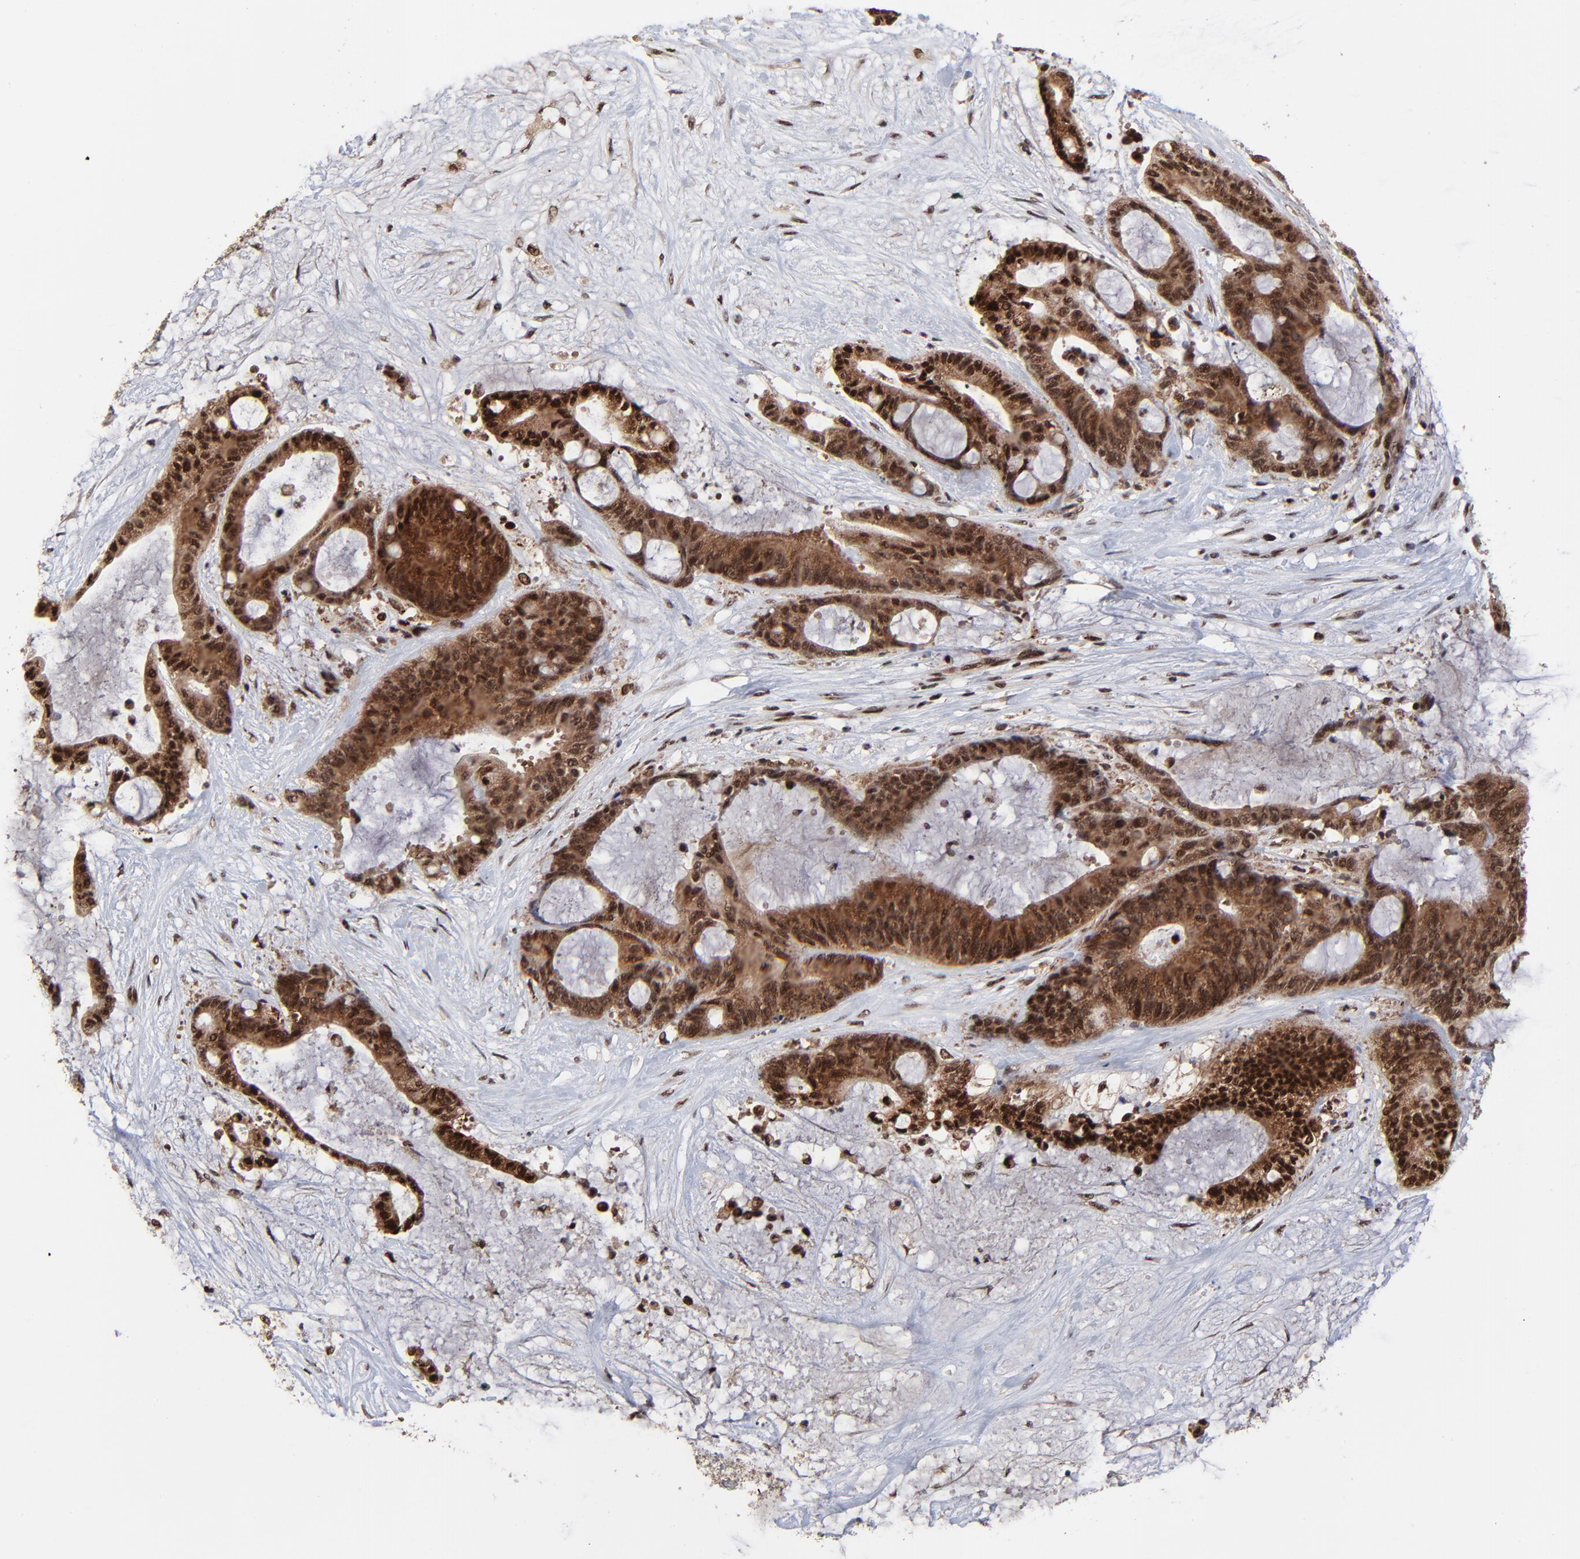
{"staining": {"intensity": "strong", "quantity": ">75%", "location": "cytoplasmic/membranous,nuclear"}, "tissue": "liver cancer", "cell_type": "Tumor cells", "image_type": "cancer", "snomed": [{"axis": "morphology", "description": "Cholangiocarcinoma"}, {"axis": "topography", "description": "Liver"}], "caption": "Immunohistochemistry (IHC) micrograph of liver cholangiocarcinoma stained for a protein (brown), which reveals high levels of strong cytoplasmic/membranous and nuclear staining in about >75% of tumor cells.", "gene": "RBM22", "patient": {"sex": "female", "age": 73}}